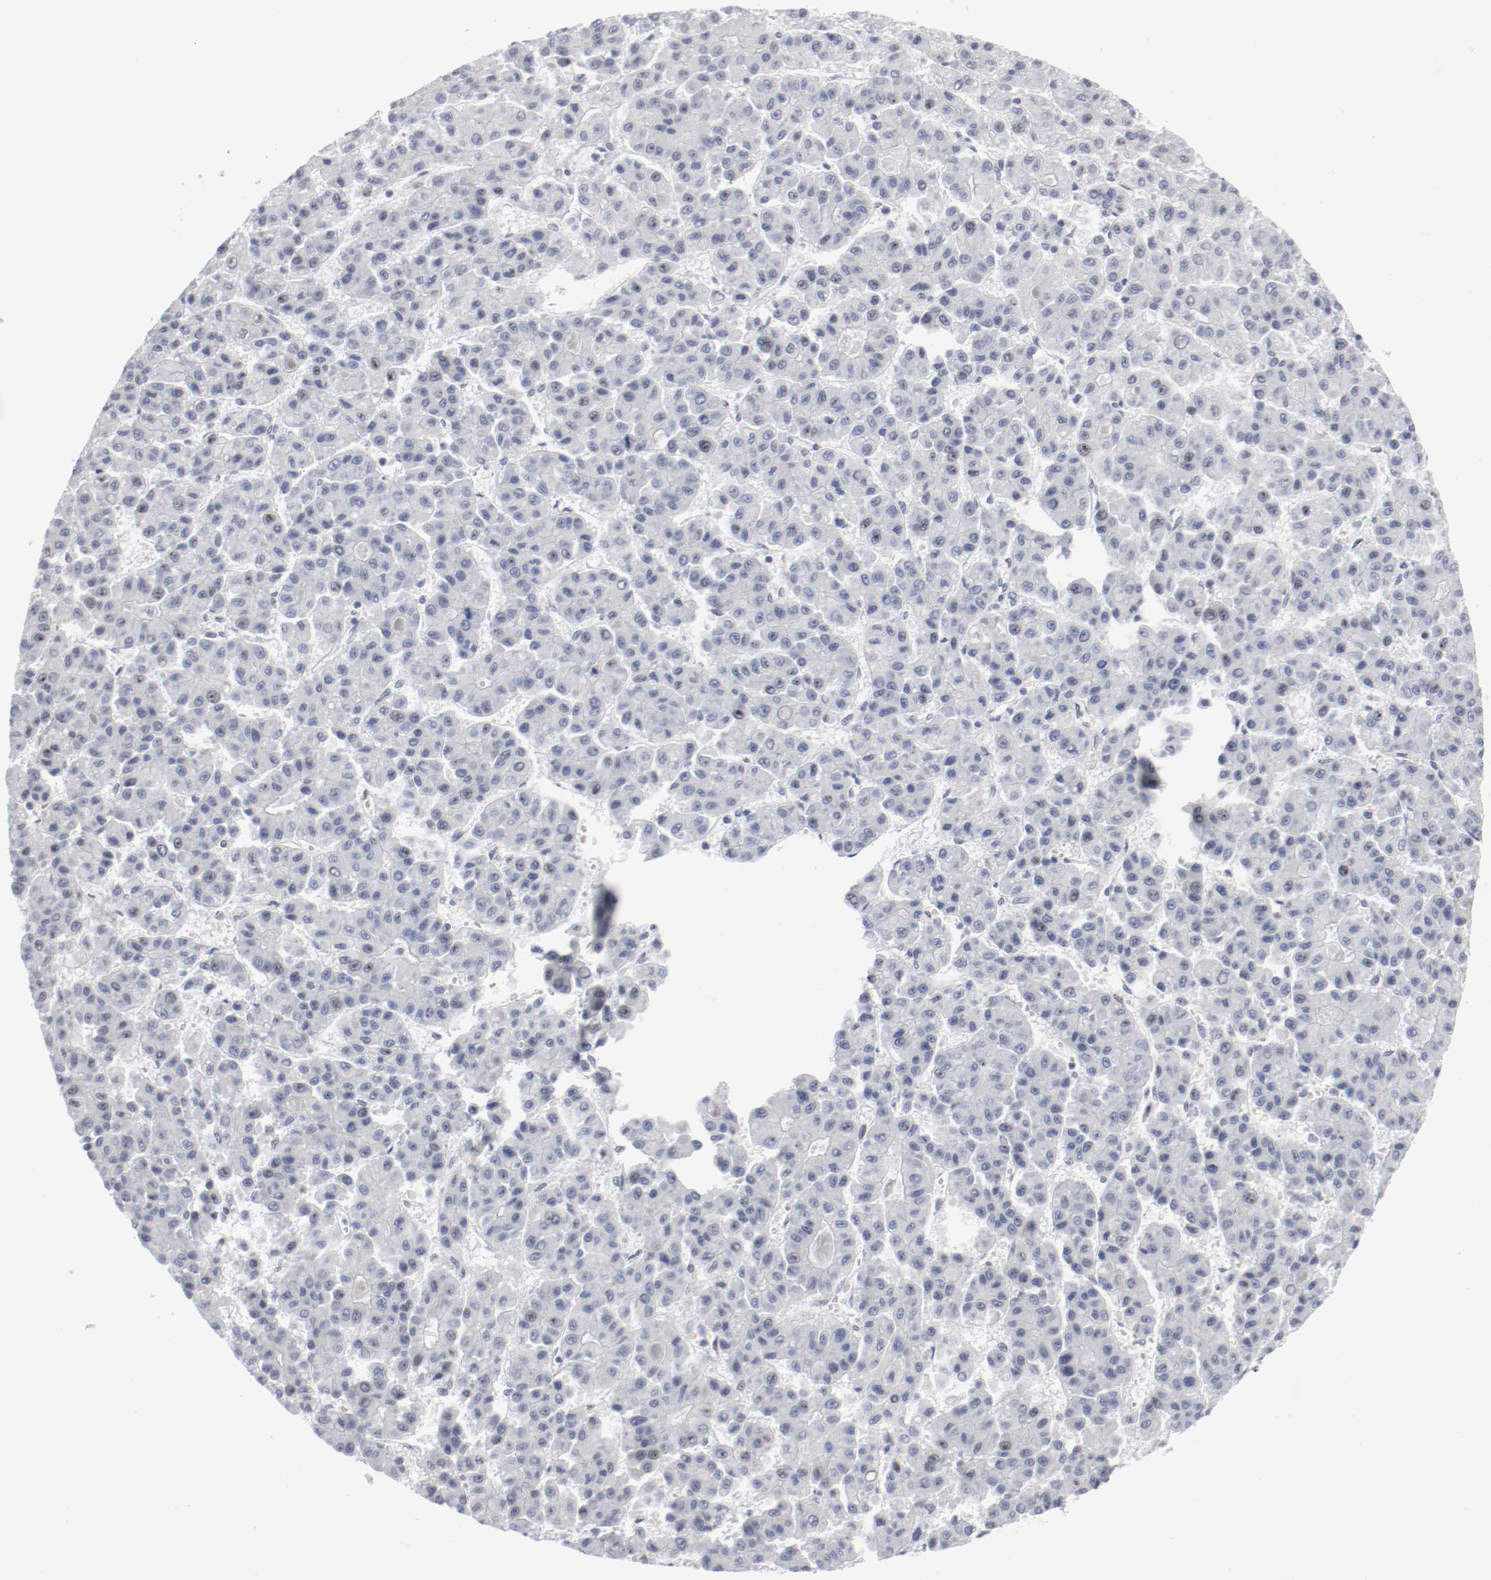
{"staining": {"intensity": "negative", "quantity": "none", "location": "none"}, "tissue": "liver cancer", "cell_type": "Tumor cells", "image_type": "cancer", "snomed": [{"axis": "morphology", "description": "Carcinoma, Hepatocellular, NOS"}, {"axis": "topography", "description": "Liver"}], "caption": "This is an immunohistochemistry (IHC) photomicrograph of human liver hepatocellular carcinoma. There is no expression in tumor cells.", "gene": "ATF7", "patient": {"sex": "male", "age": 70}}